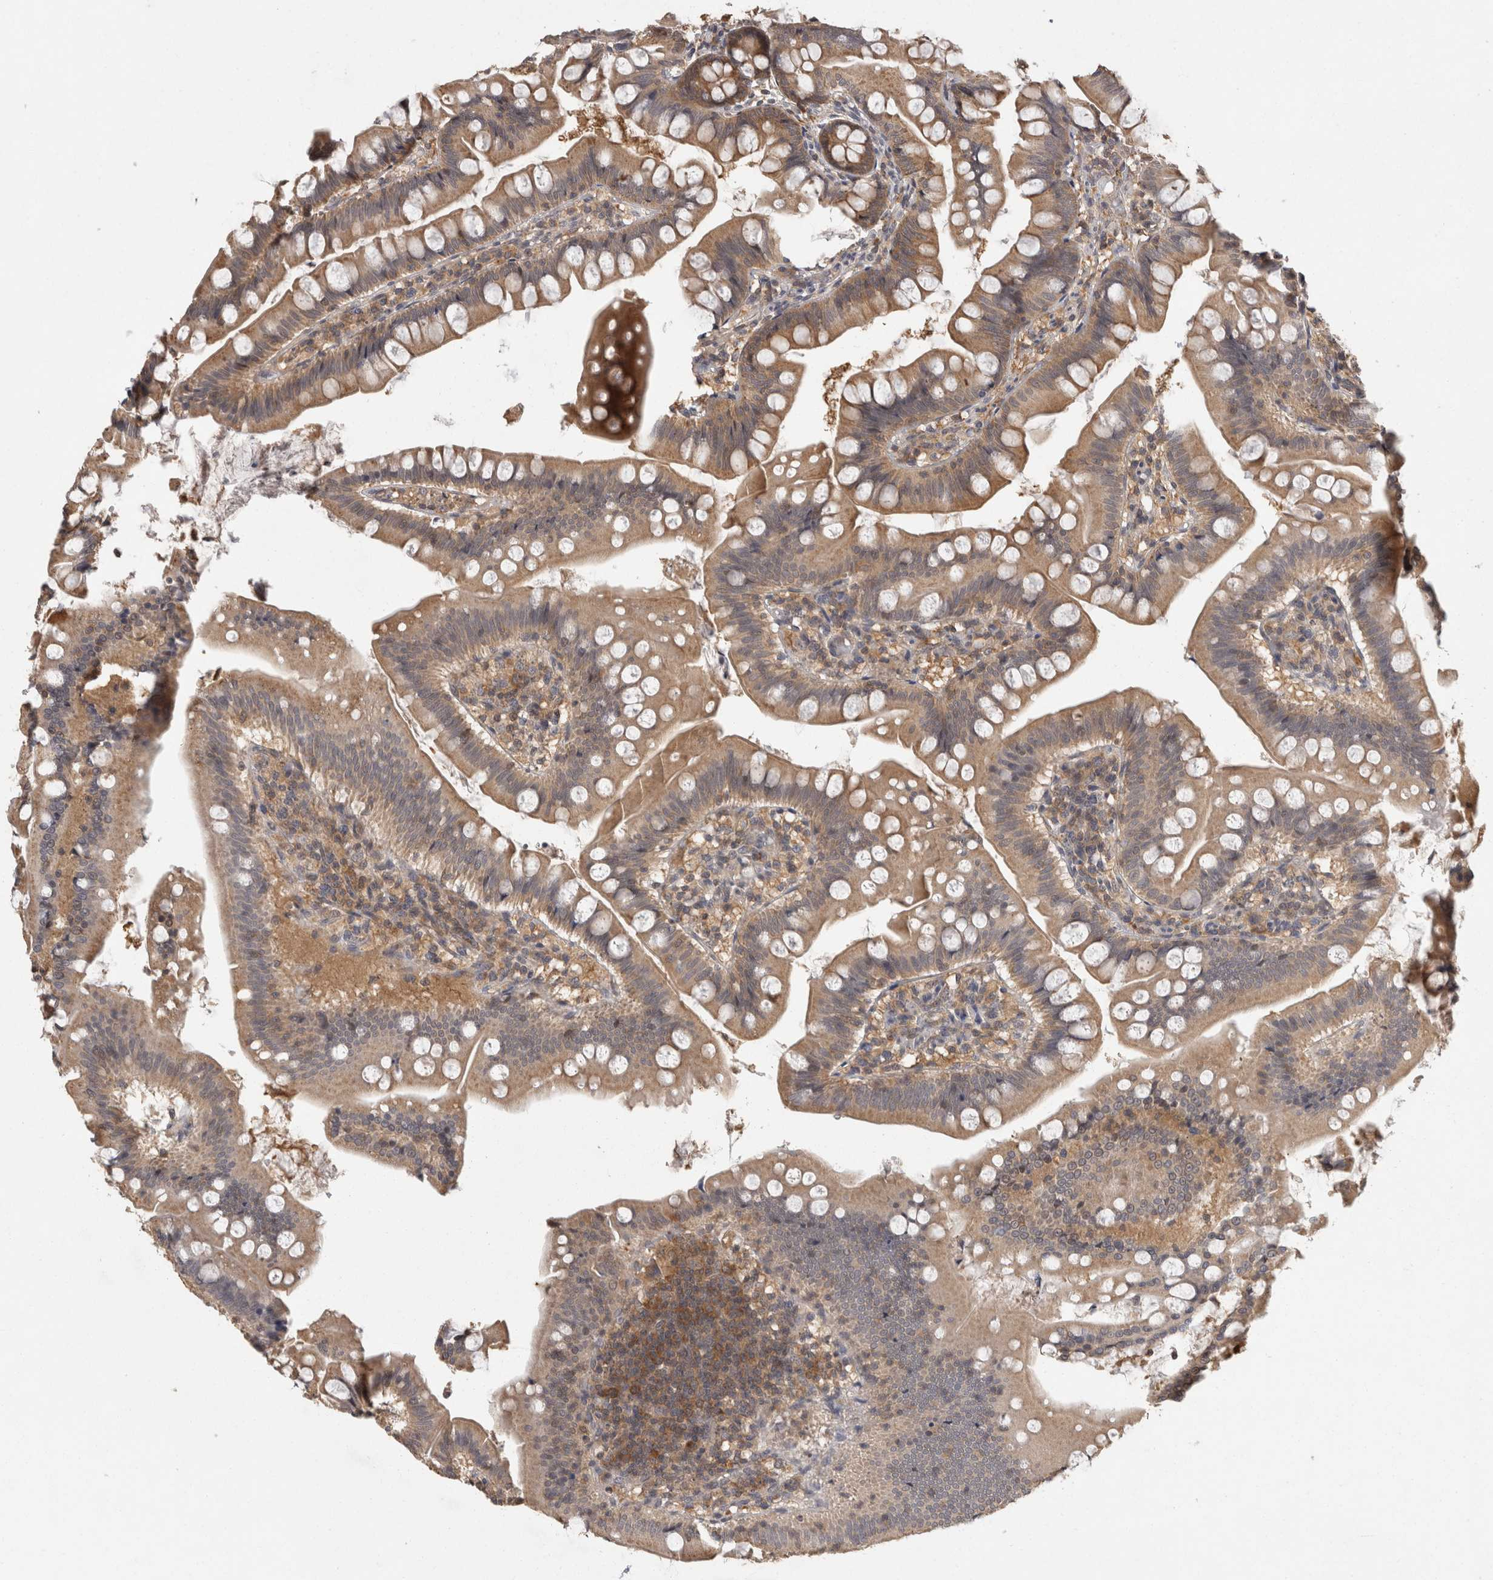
{"staining": {"intensity": "moderate", "quantity": ">75%", "location": "cytoplasmic/membranous"}, "tissue": "small intestine", "cell_type": "Glandular cells", "image_type": "normal", "snomed": [{"axis": "morphology", "description": "Normal tissue, NOS"}, {"axis": "topography", "description": "Small intestine"}], "caption": "Immunohistochemical staining of normal small intestine displays moderate cytoplasmic/membranous protein staining in about >75% of glandular cells. (Stains: DAB in brown, nuclei in blue, Microscopy: brightfield microscopy at high magnification).", "gene": "ACAT2", "patient": {"sex": "male", "age": 7}}